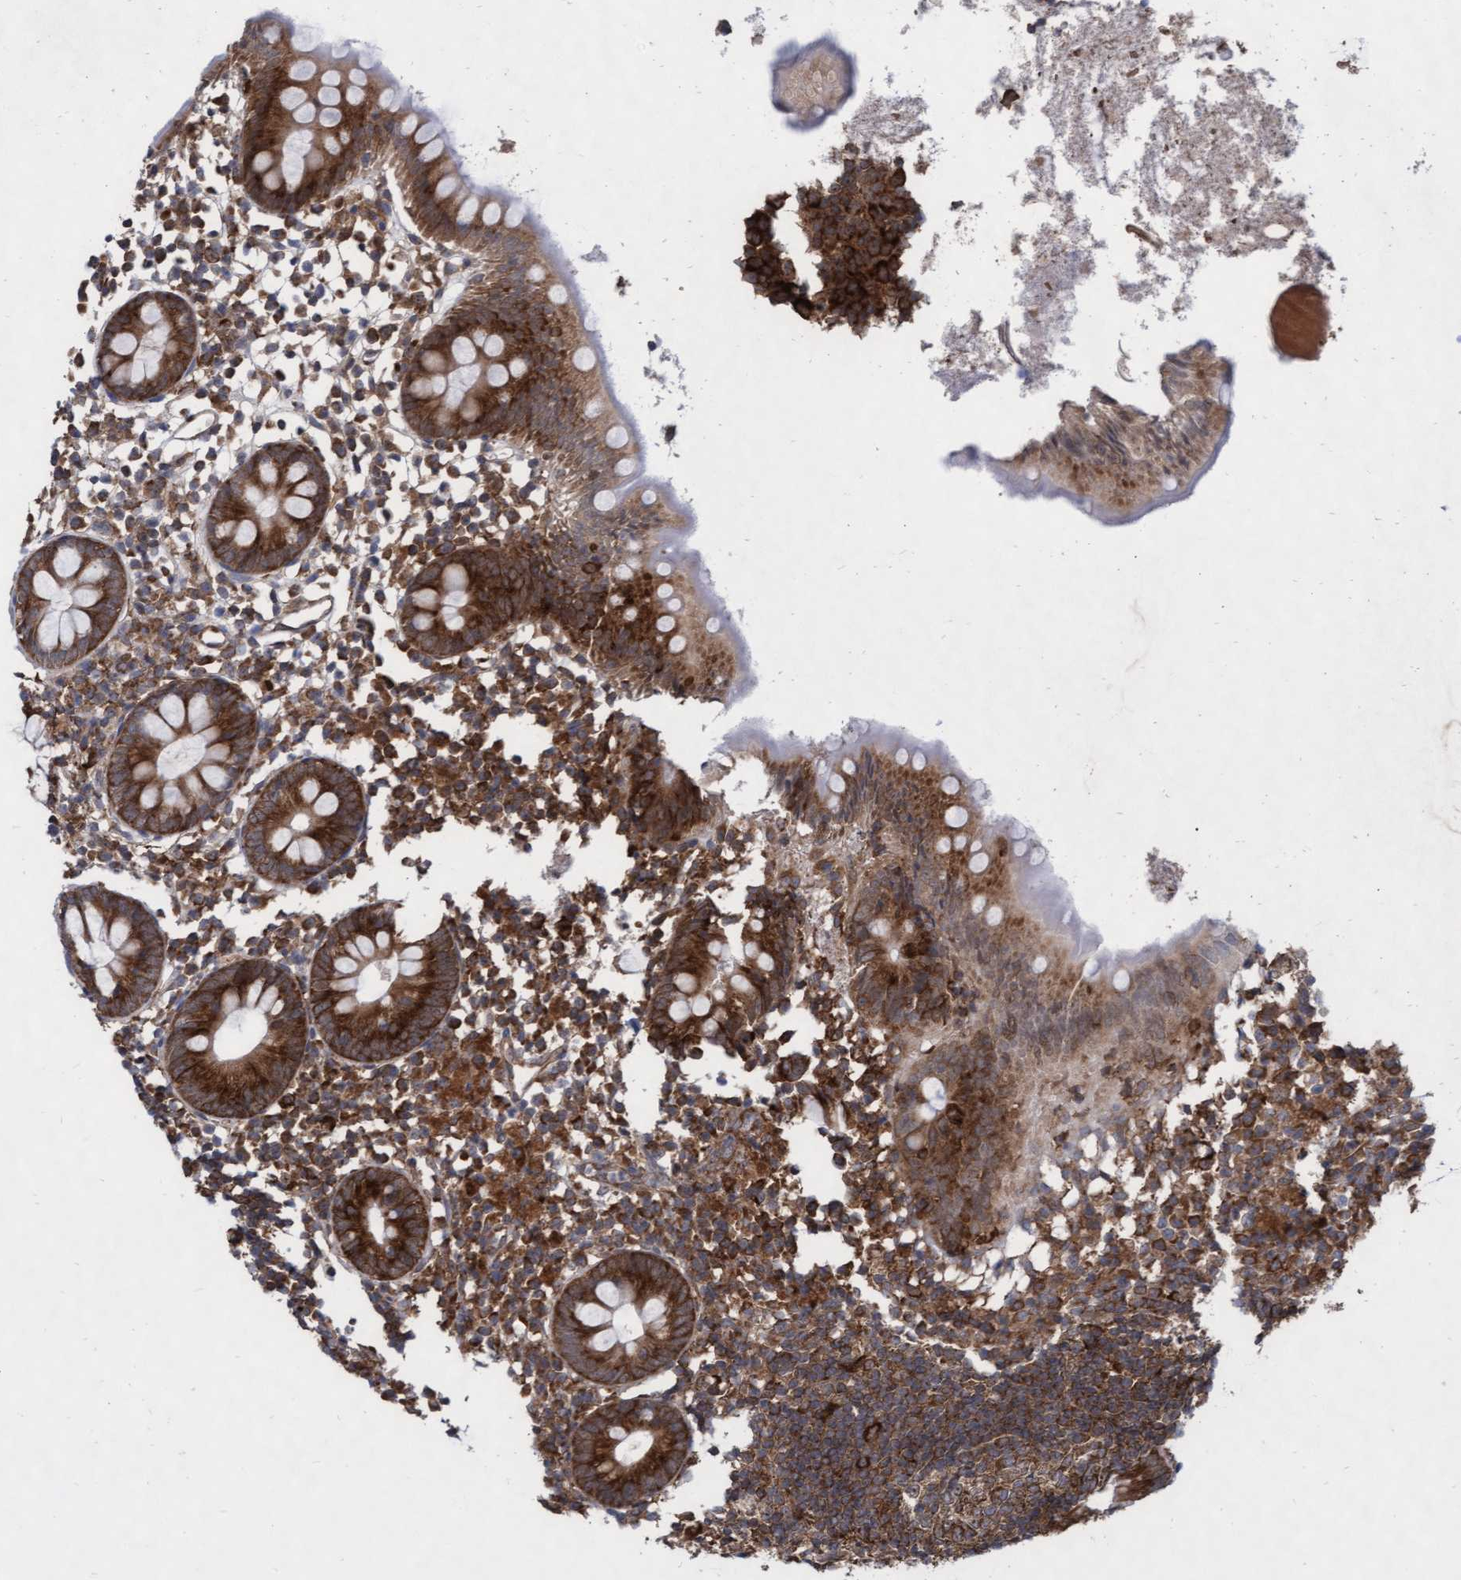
{"staining": {"intensity": "strong", "quantity": ">75%", "location": "cytoplasmic/membranous"}, "tissue": "appendix", "cell_type": "Glandular cells", "image_type": "normal", "snomed": [{"axis": "morphology", "description": "Normal tissue, NOS"}, {"axis": "topography", "description": "Appendix"}], "caption": "DAB (3,3'-diaminobenzidine) immunohistochemical staining of unremarkable human appendix demonstrates strong cytoplasmic/membranous protein positivity in approximately >75% of glandular cells.", "gene": "ABCF2", "patient": {"sex": "female", "age": 20}}